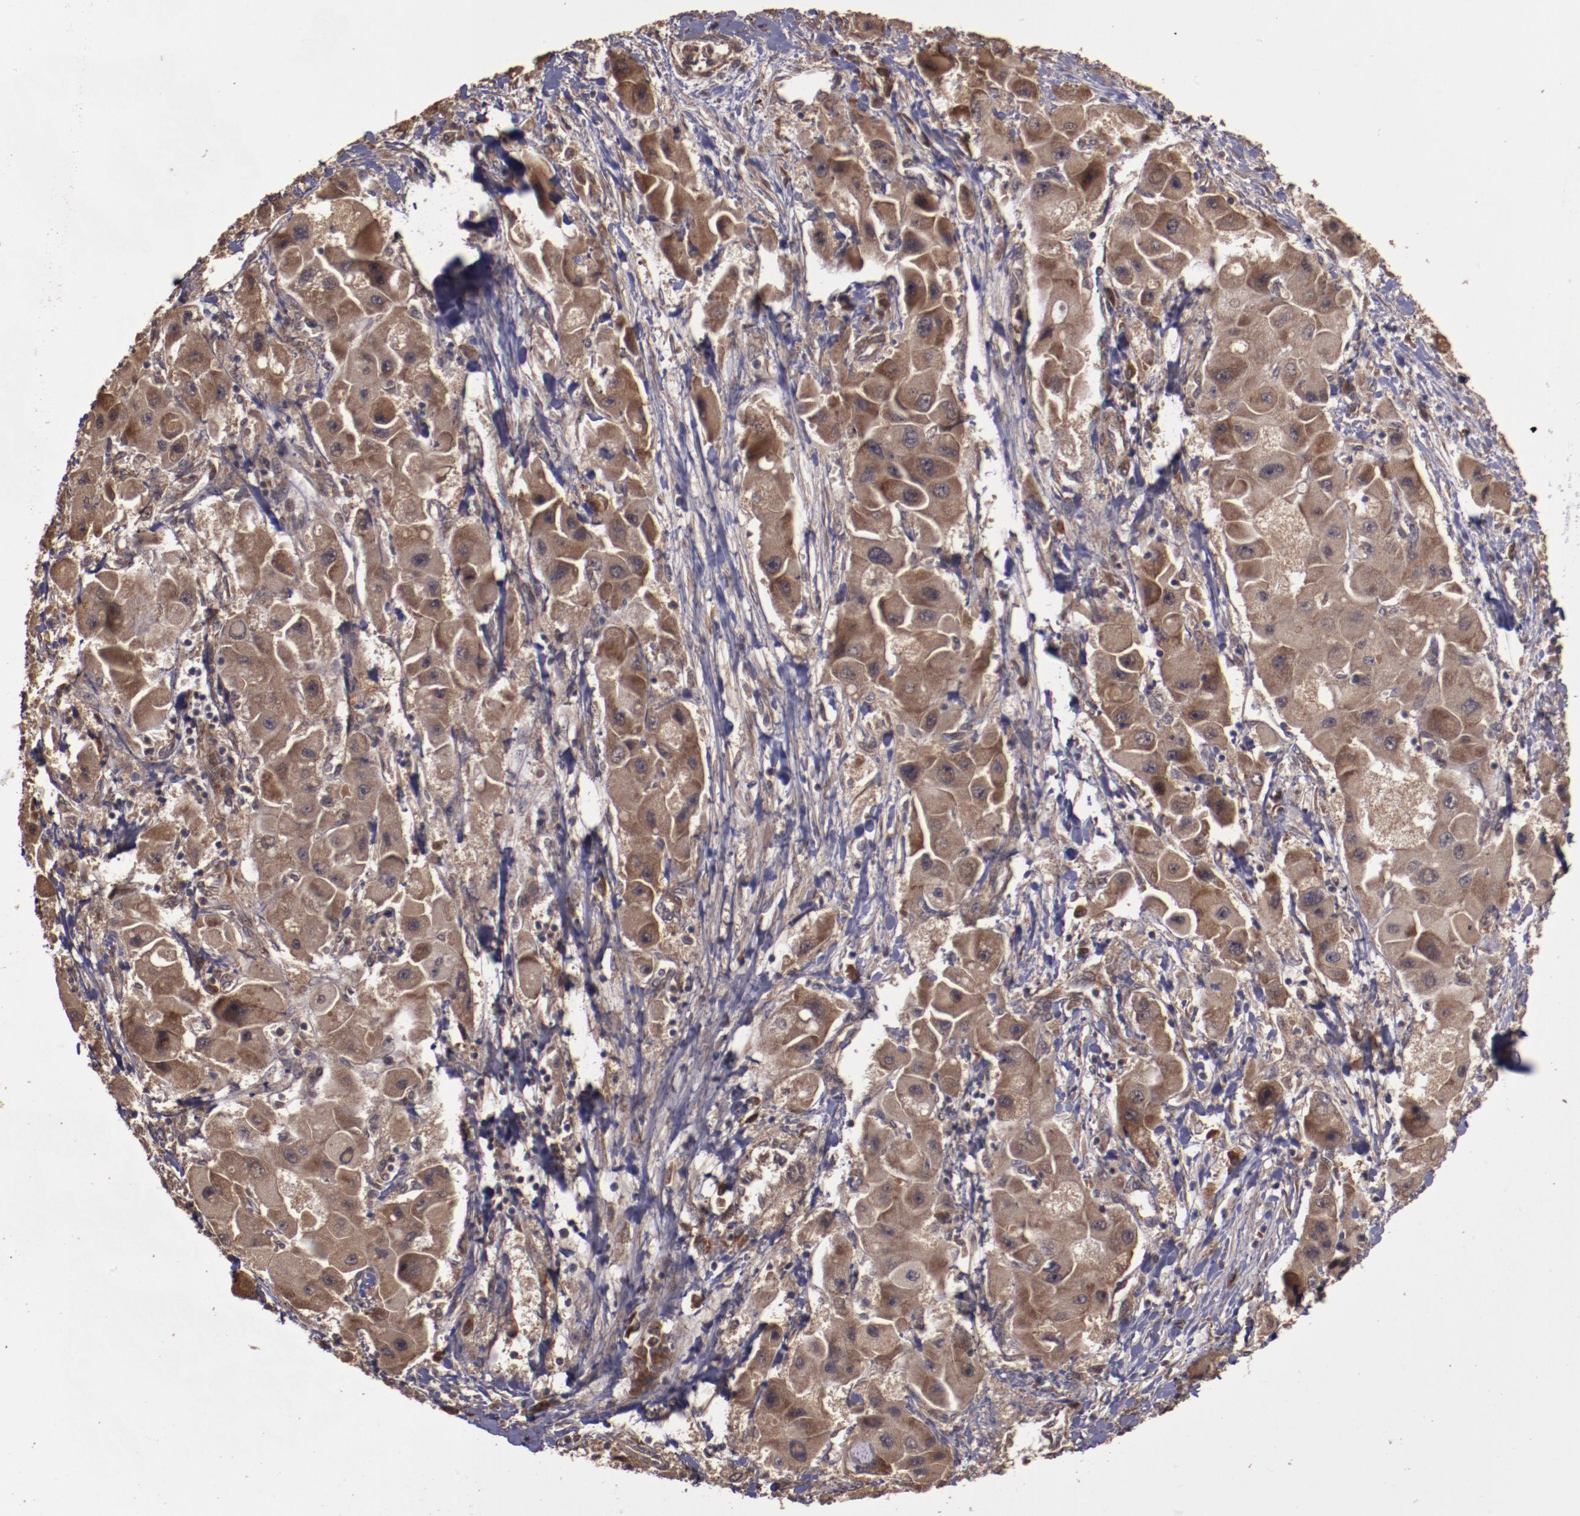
{"staining": {"intensity": "strong", "quantity": ">75%", "location": "cytoplasmic/membranous"}, "tissue": "liver cancer", "cell_type": "Tumor cells", "image_type": "cancer", "snomed": [{"axis": "morphology", "description": "Carcinoma, Hepatocellular, NOS"}, {"axis": "topography", "description": "Liver"}], "caption": "Immunohistochemical staining of liver hepatocellular carcinoma shows high levels of strong cytoplasmic/membranous positivity in about >75% of tumor cells.", "gene": "TXNDC16", "patient": {"sex": "male", "age": 24}}